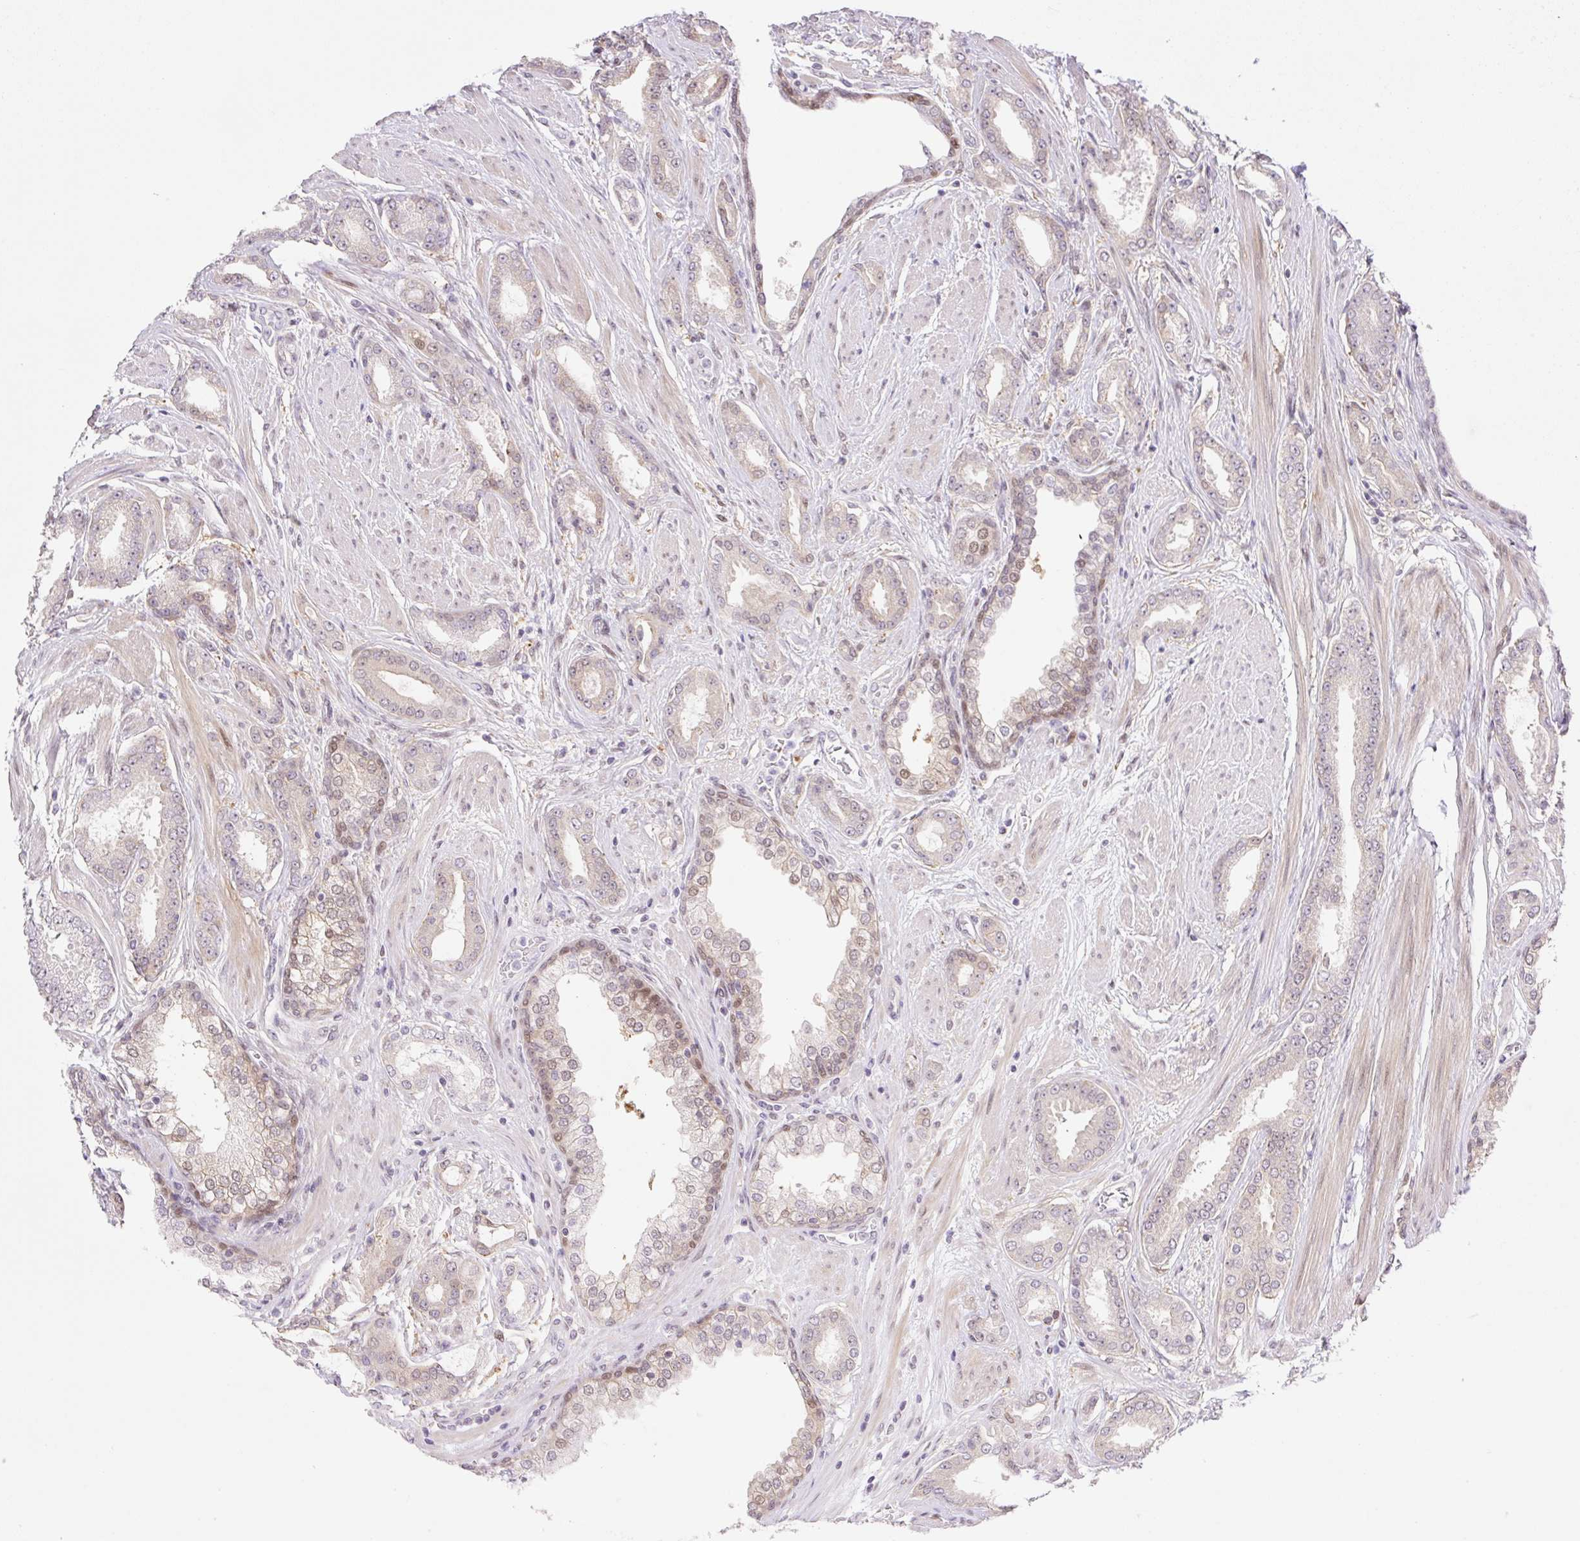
{"staining": {"intensity": "weak", "quantity": "<25%", "location": "nuclear"}, "tissue": "prostate cancer", "cell_type": "Tumor cells", "image_type": "cancer", "snomed": [{"axis": "morphology", "description": "Adenocarcinoma, Low grade"}, {"axis": "topography", "description": "Prostate"}], "caption": "Image shows no protein staining in tumor cells of prostate low-grade adenocarcinoma tissue. The staining was performed using DAB (3,3'-diaminobenzidine) to visualize the protein expression in brown, while the nuclei were stained in blue with hematoxylin (Magnification: 20x).", "gene": "ZFP41", "patient": {"sex": "male", "age": 42}}